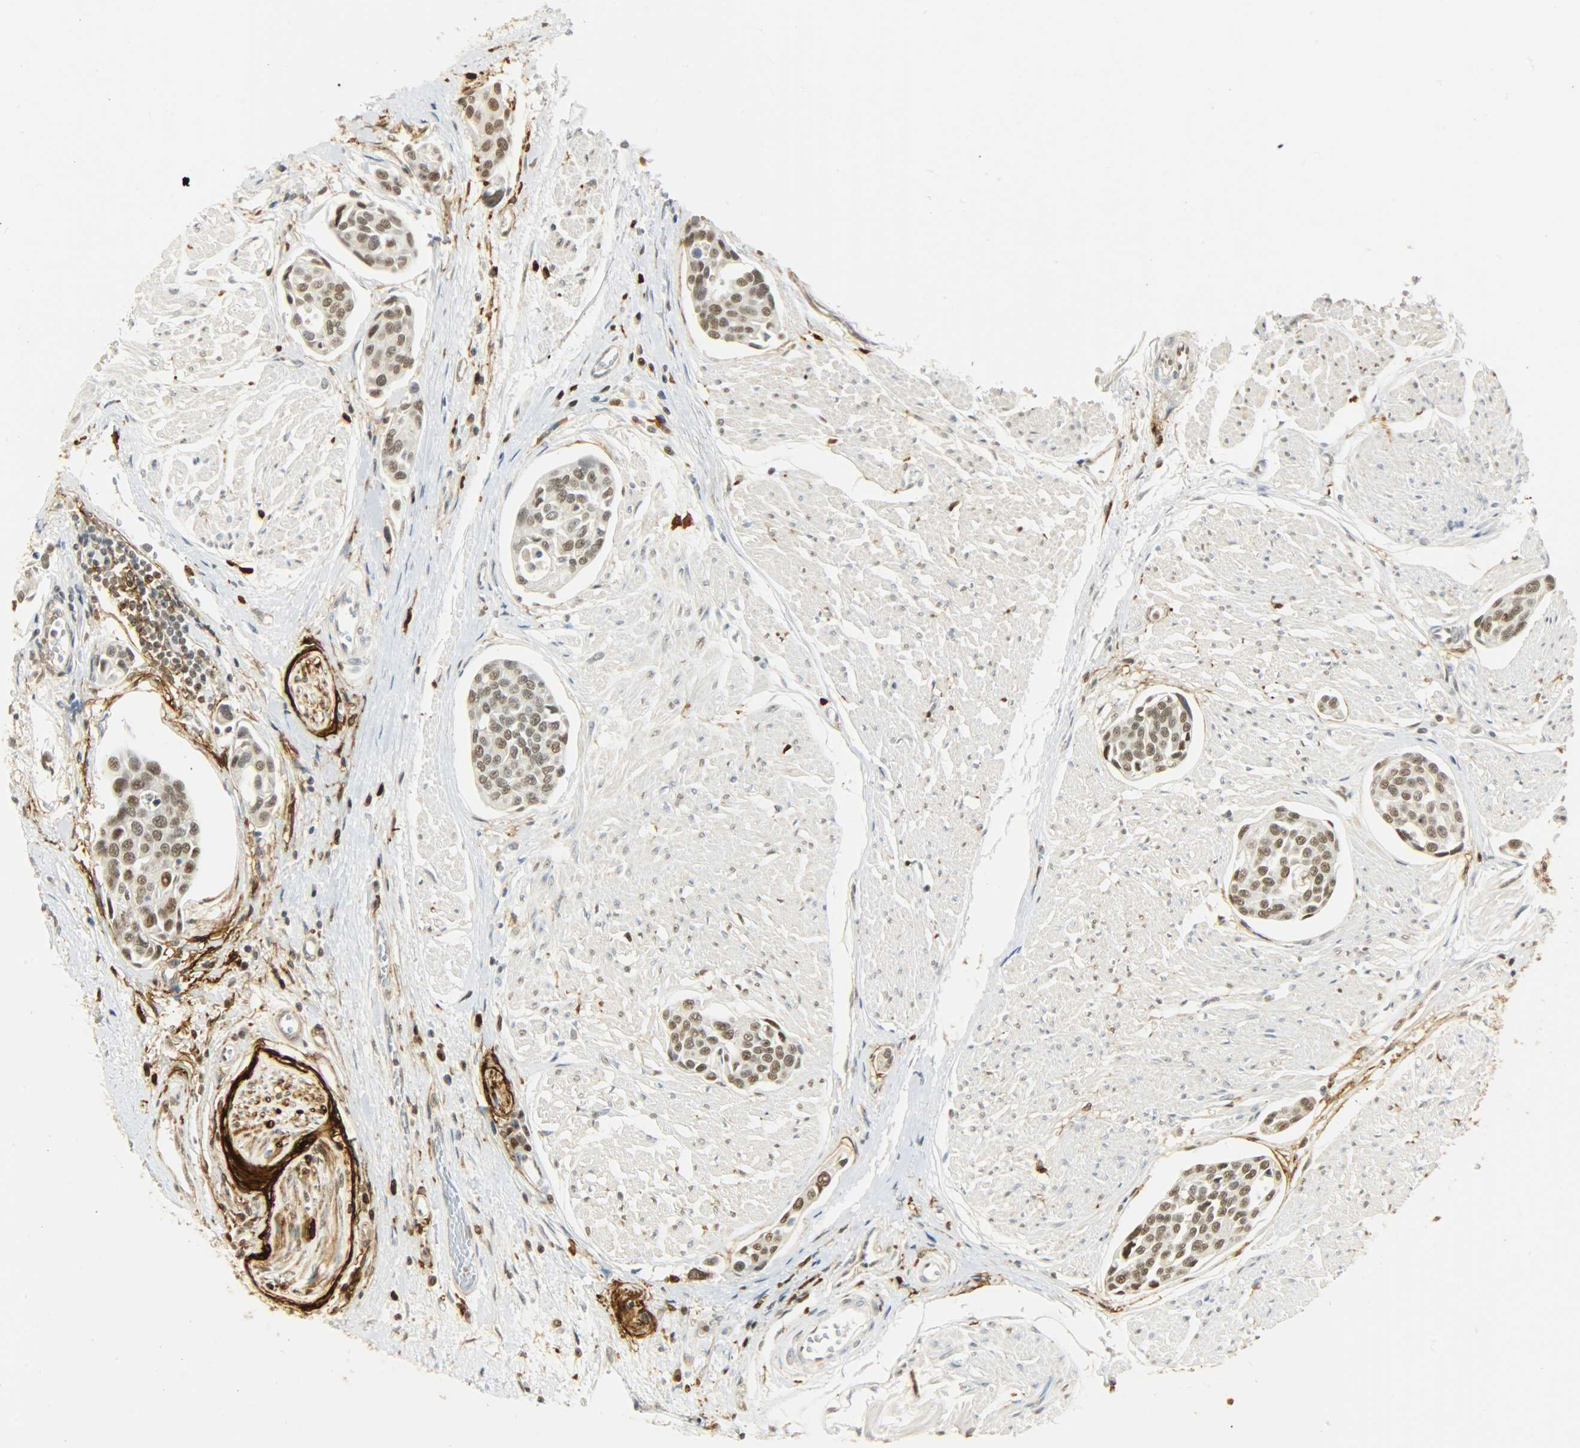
{"staining": {"intensity": "moderate", "quantity": ">75%", "location": "nuclear"}, "tissue": "urothelial cancer", "cell_type": "Tumor cells", "image_type": "cancer", "snomed": [{"axis": "morphology", "description": "Urothelial carcinoma, High grade"}, {"axis": "topography", "description": "Urinary bladder"}], "caption": "Immunohistochemical staining of high-grade urothelial carcinoma exhibits medium levels of moderate nuclear expression in approximately >75% of tumor cells.", "gene": "NGFR", "patient": {"sex": "male", "age": 78}}